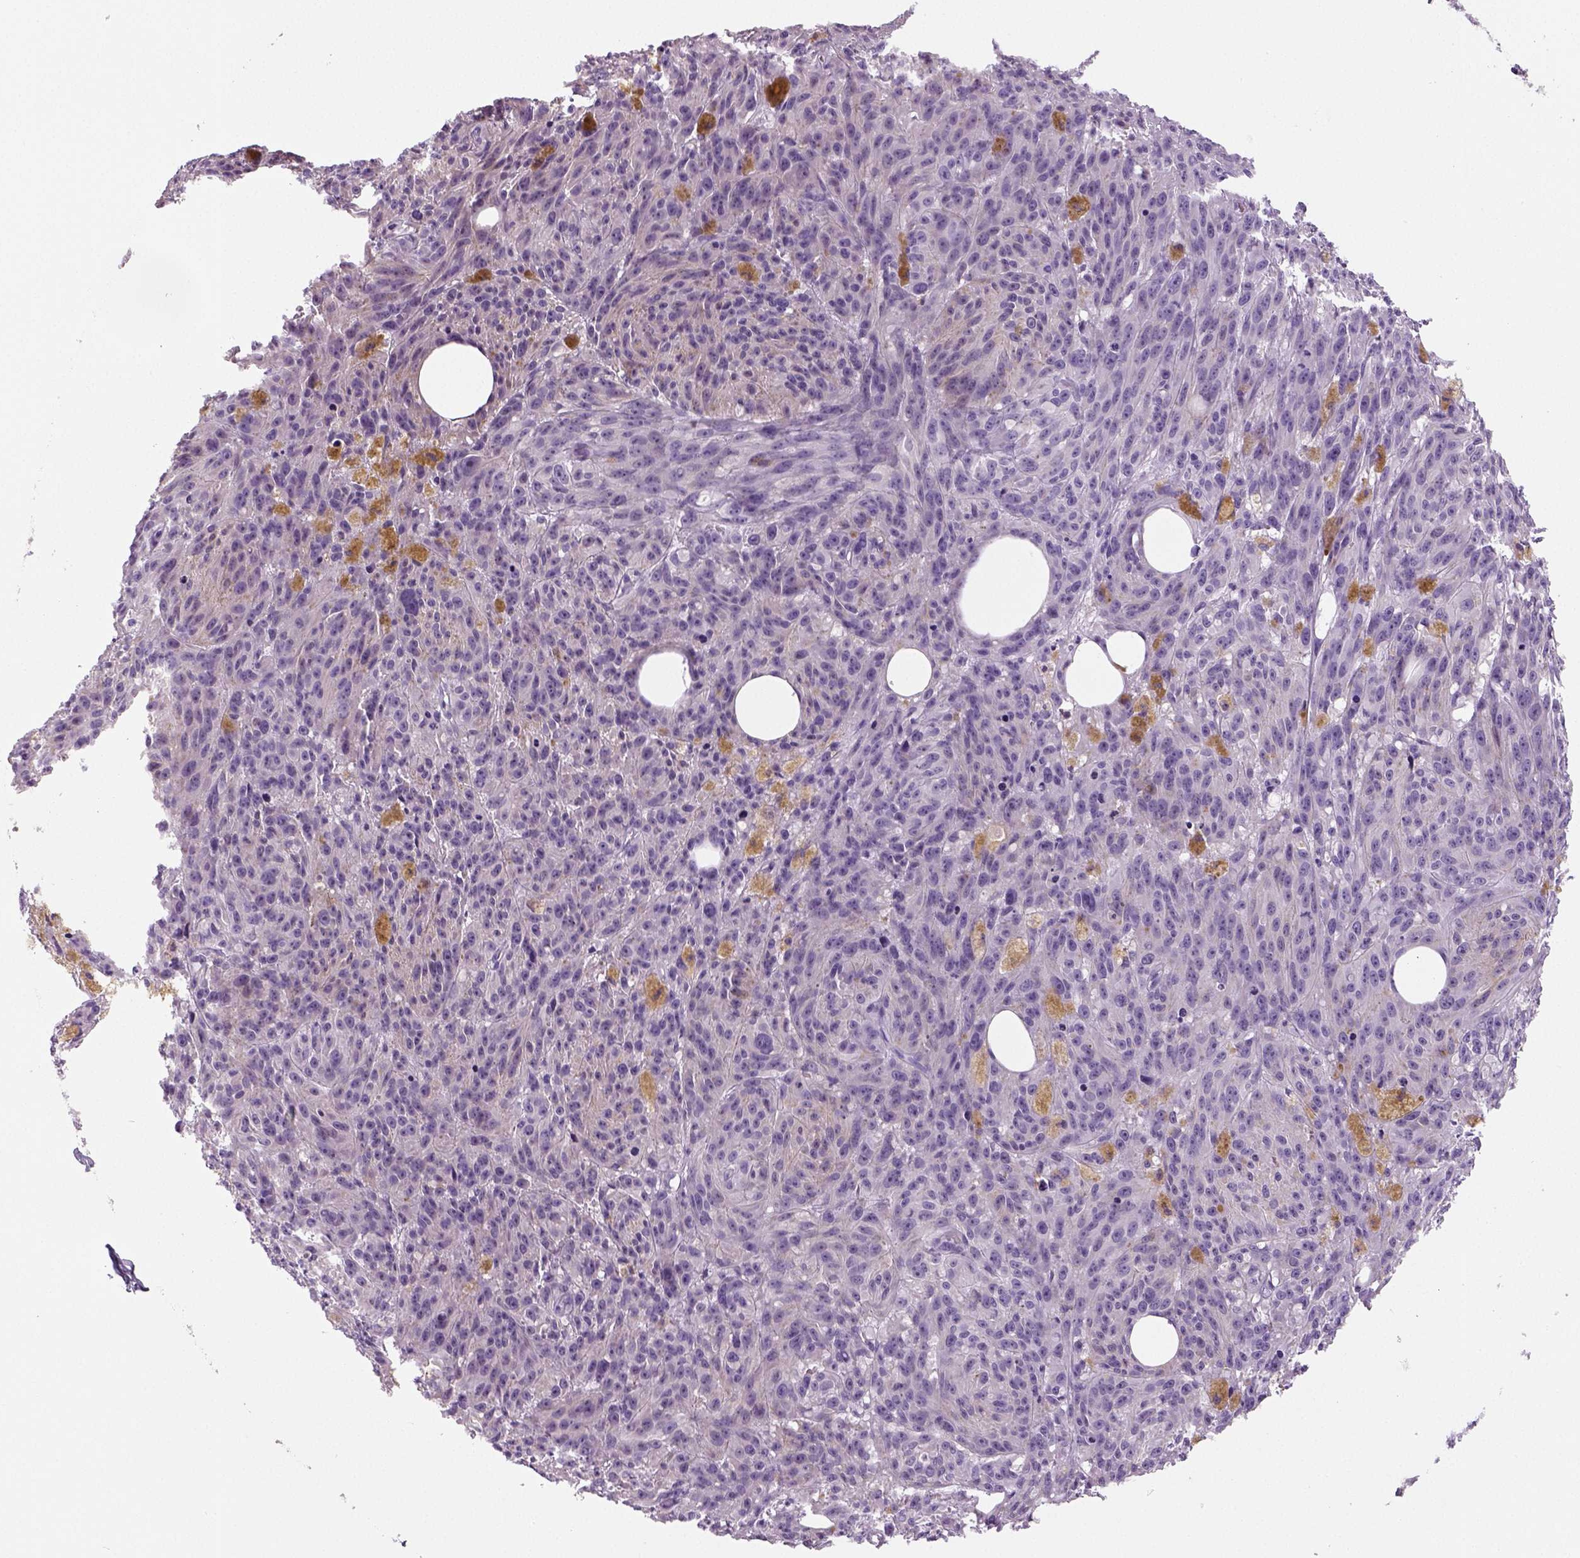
{"staining": {"intensity": "negative", "quantity": "none", "location": "none"}, "tissue": "melanoma", "cell_type": "Tumor cells", "image_type": "cancer", "snomed": [{"axis": "morphology", "description": "Malignant melanoma, NOS"}, {"axis": "topography", "description": "Skin"}], "caption": "Immunohistochemistry (IHC) image of neoplastic tissue: melanoma stained with DAB (3,3'-diaminobenzidine) displays no significant protein positivity in tumor cells.", "gene": "TSPAN7", "patient": {"sex": "female", "age": 34}}